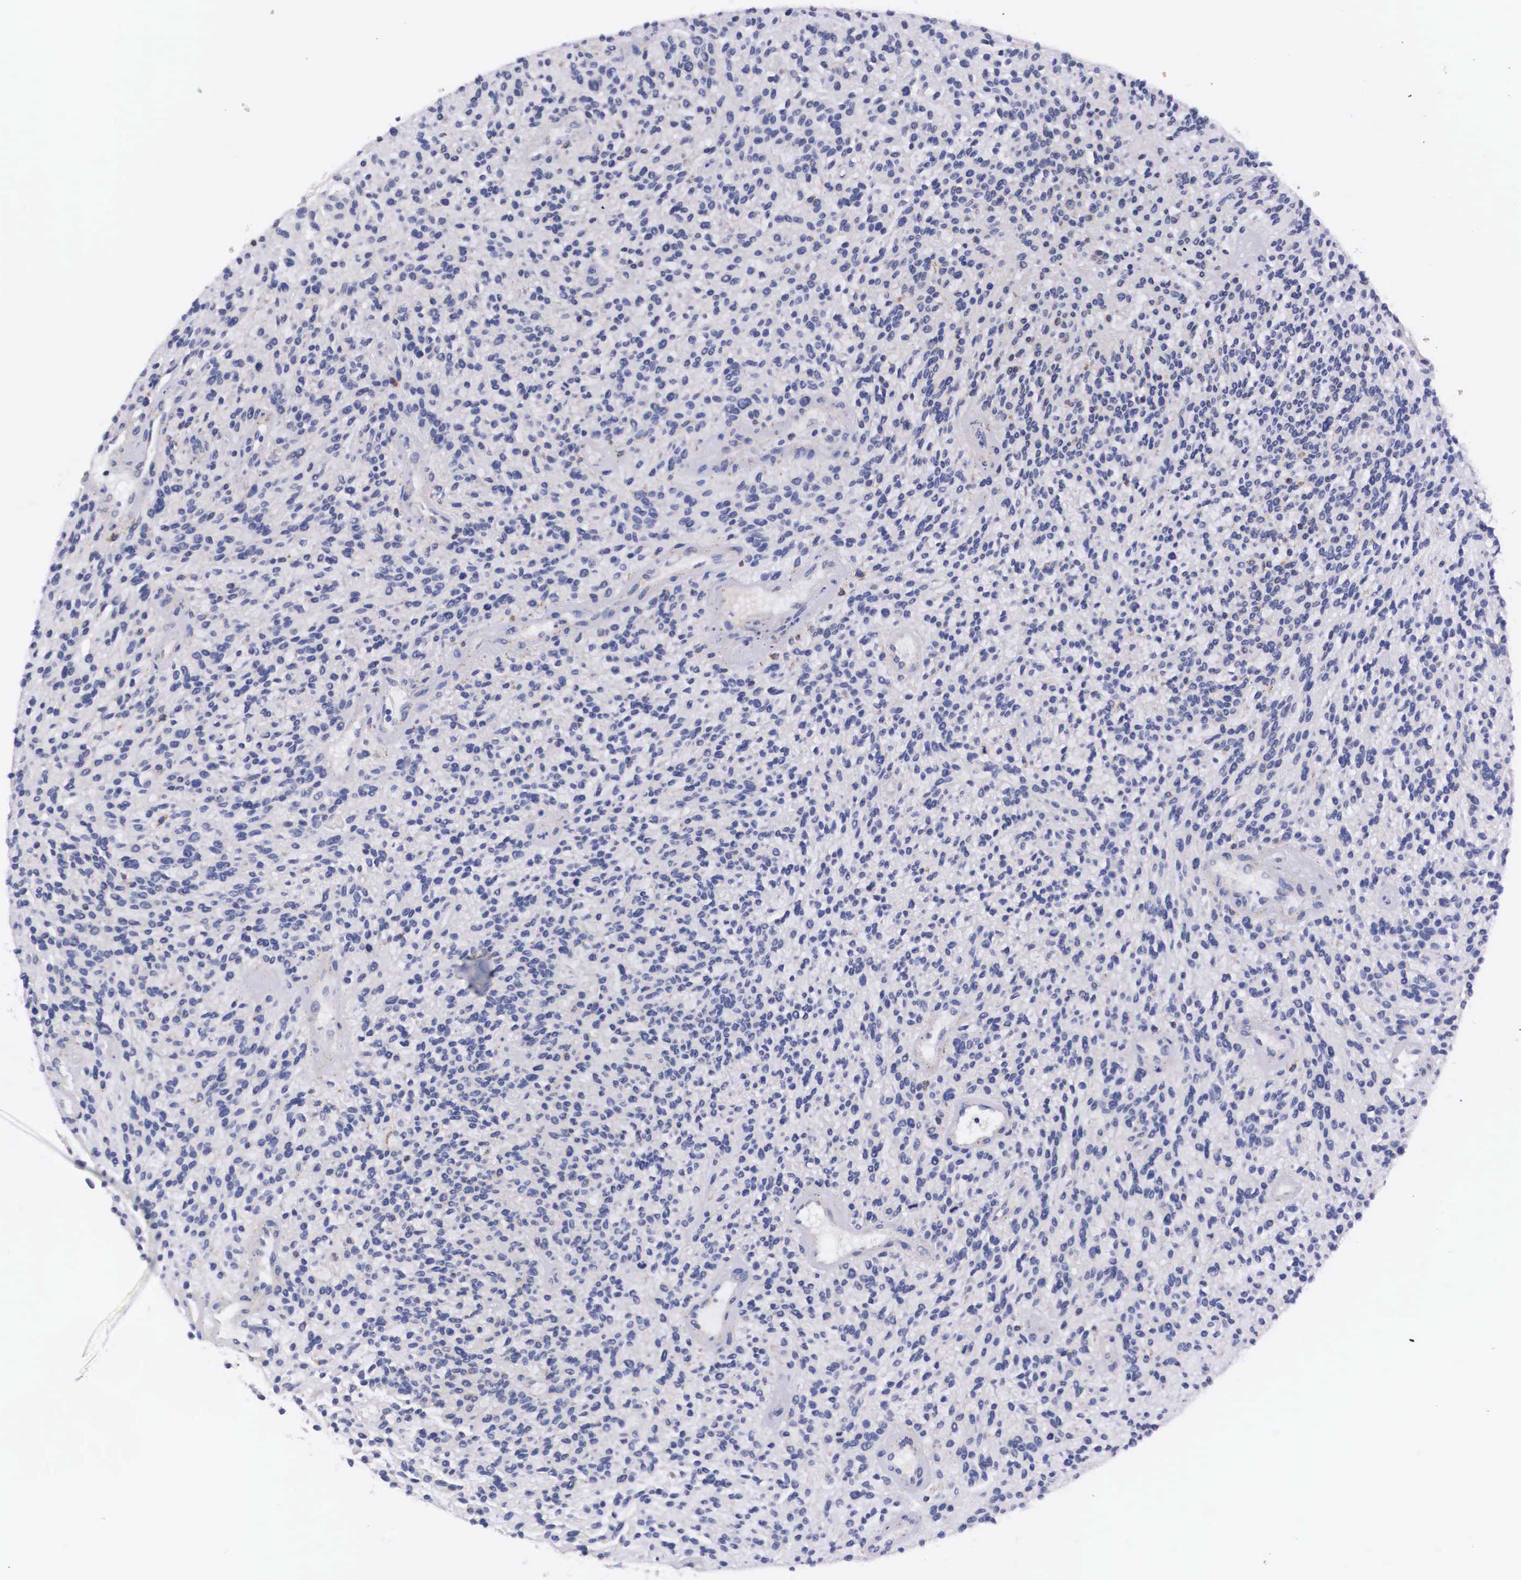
{"staining": {"intensity": "negative", "quantity": "none", "location": "none"}, "tissue": "glioma", "cell_type": "Tumor cells", "image_type": "cancer", "snomed": [{"axis": "morphology", "description": "Glioma, malignant, High grade"}, {"axis": "topography", "description": "Brain"}], "caption": "Malignant glioma (high-grade) was stained to show a protein in brown. There is no significant positivity in tumor cells.", "gene": "NAGA", "patient": {"sex": "female", "age": 13}}